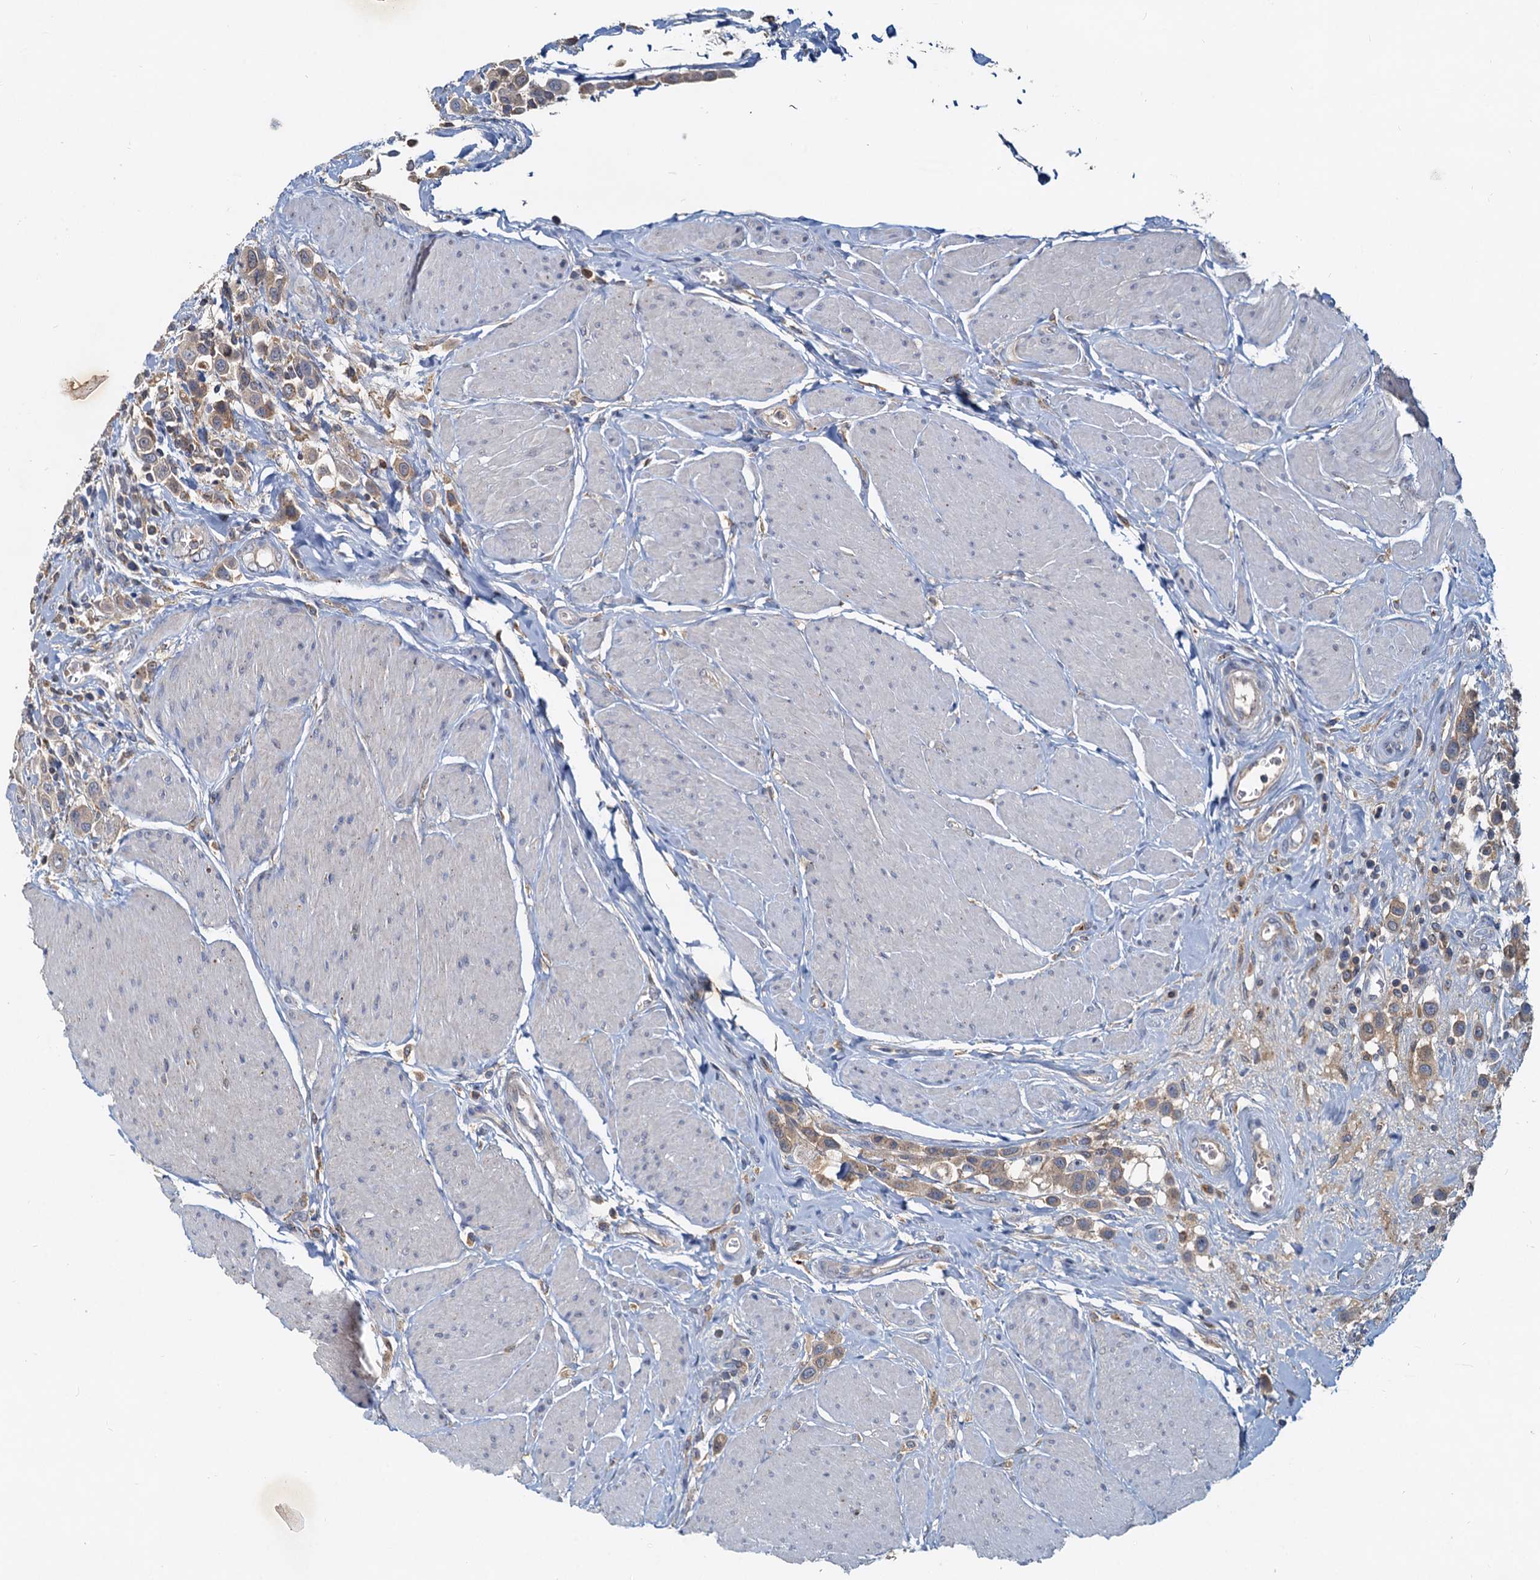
{"staining": {"intensity": "moderate", "quantity": ">75%", "location": "cytoplasmic/membranous"}, "tissue": "urothelial cancer", "cell_type": "Tumor cells", "image_type": "cancer", "snomed": [{"axis": "morphology", "description": "Urothelial carcinoma, High grade"}, {"axis": "topography", "description": "Urinary bladder"}], "caption": "Immunohistochemistry (DAB) staining of human urothelial cancer exhibits moderate cytoplasmic/membranous protein positivity in approximately >75% of tumor cells. The staining is performed using DAB brown chromogen to label protein expression. The nuclei are counter-stained blue using hematoxylin.", "gene": "TOLLIP", "patient": {"sex": "male", "age": 50}}